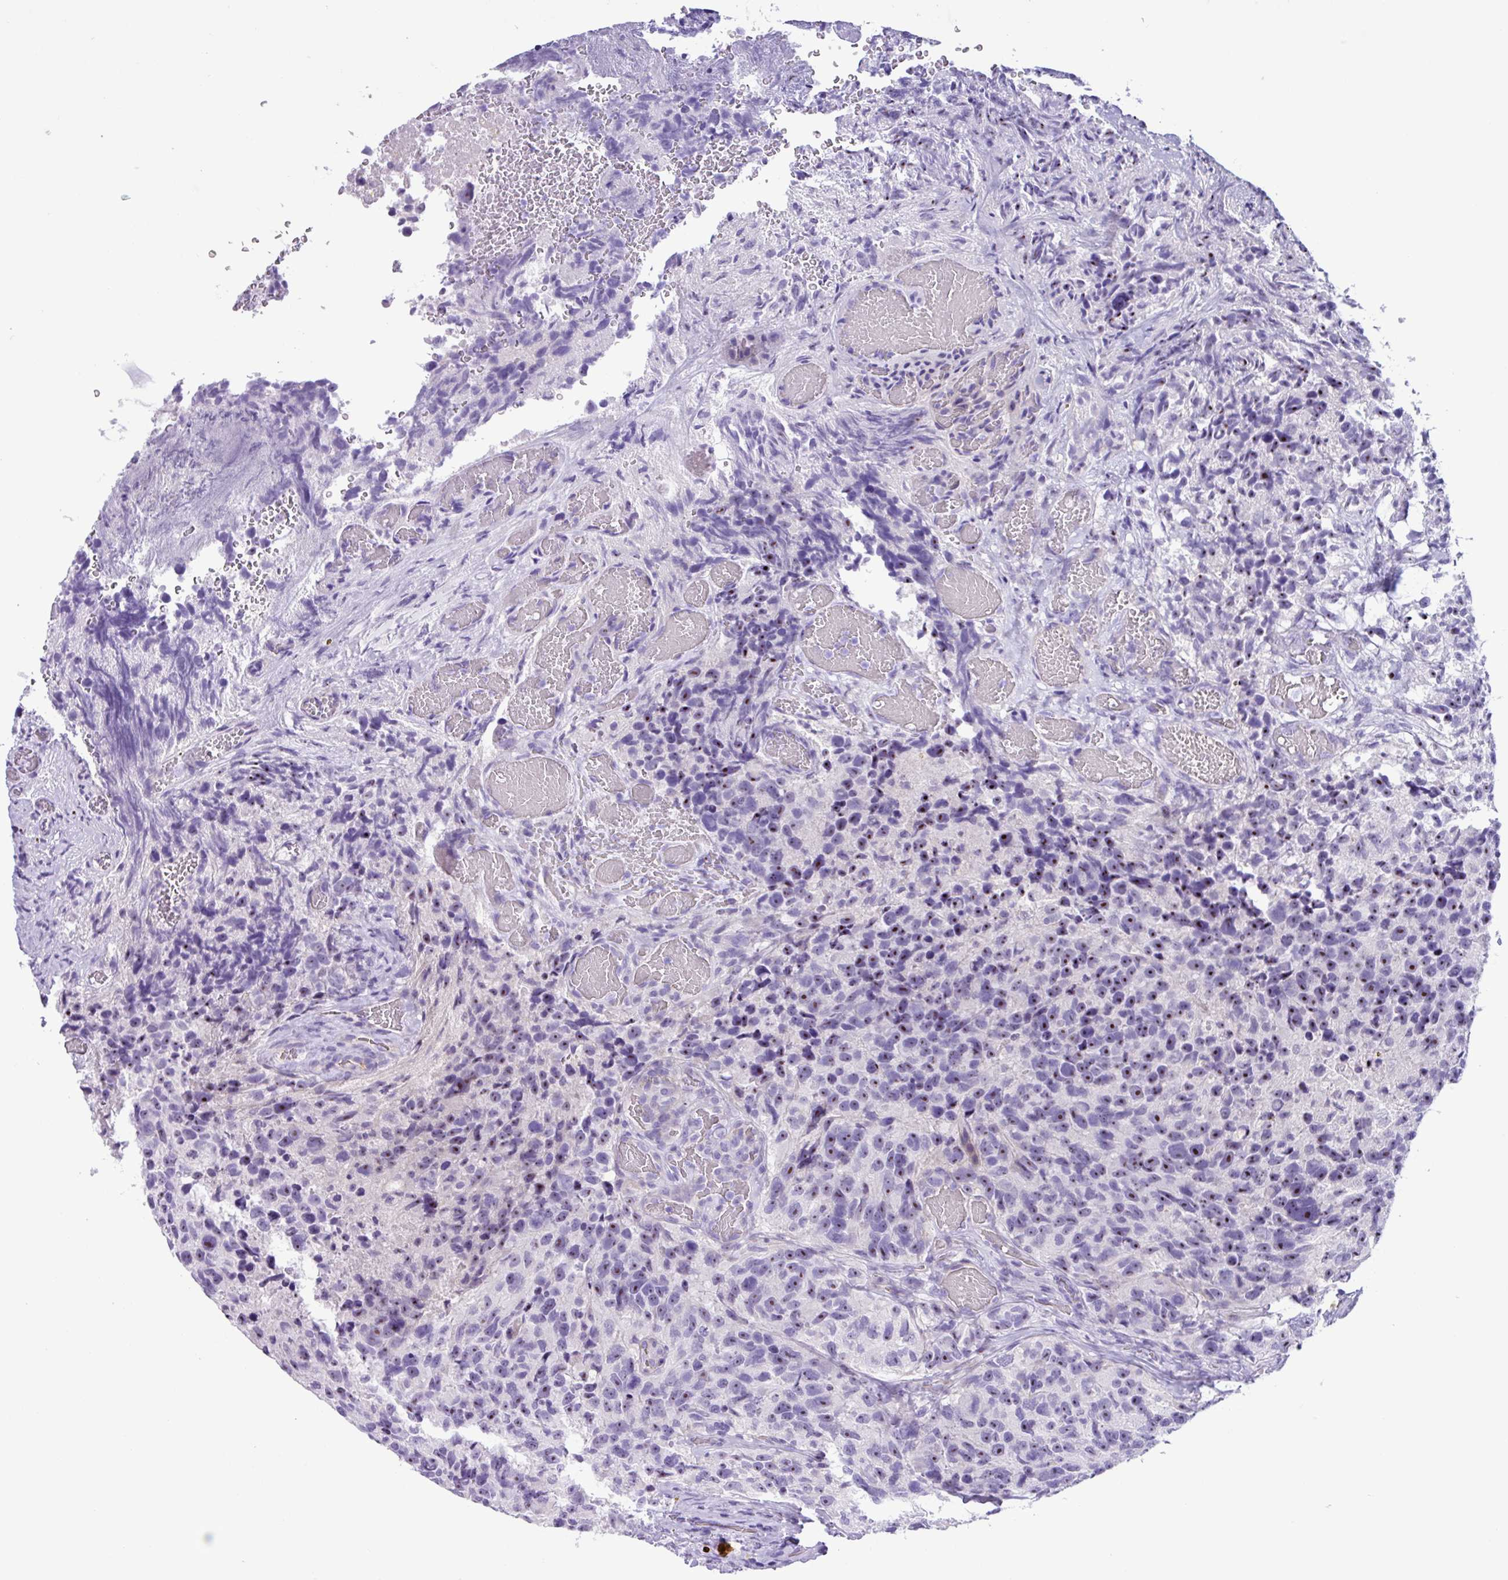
{"staining": {"intensity": "negative", "quantity": "none", "location": "none"}, "tissue": "glioma", "cell_type": "Tumor cells", "image_type": "cancer", "snomed": [{"axis": "morphology", "description": "Glioma, malignant, High grade"}, {"axis": "topography", "description": "Brain"}], "caption": "High power microscopy image of an immunohistochemistry photomicrograph of glioma, revealing no significant positivity in tumor cells.", "gene": "MRM2", "patient": {"sex": "male", "age": 69}}